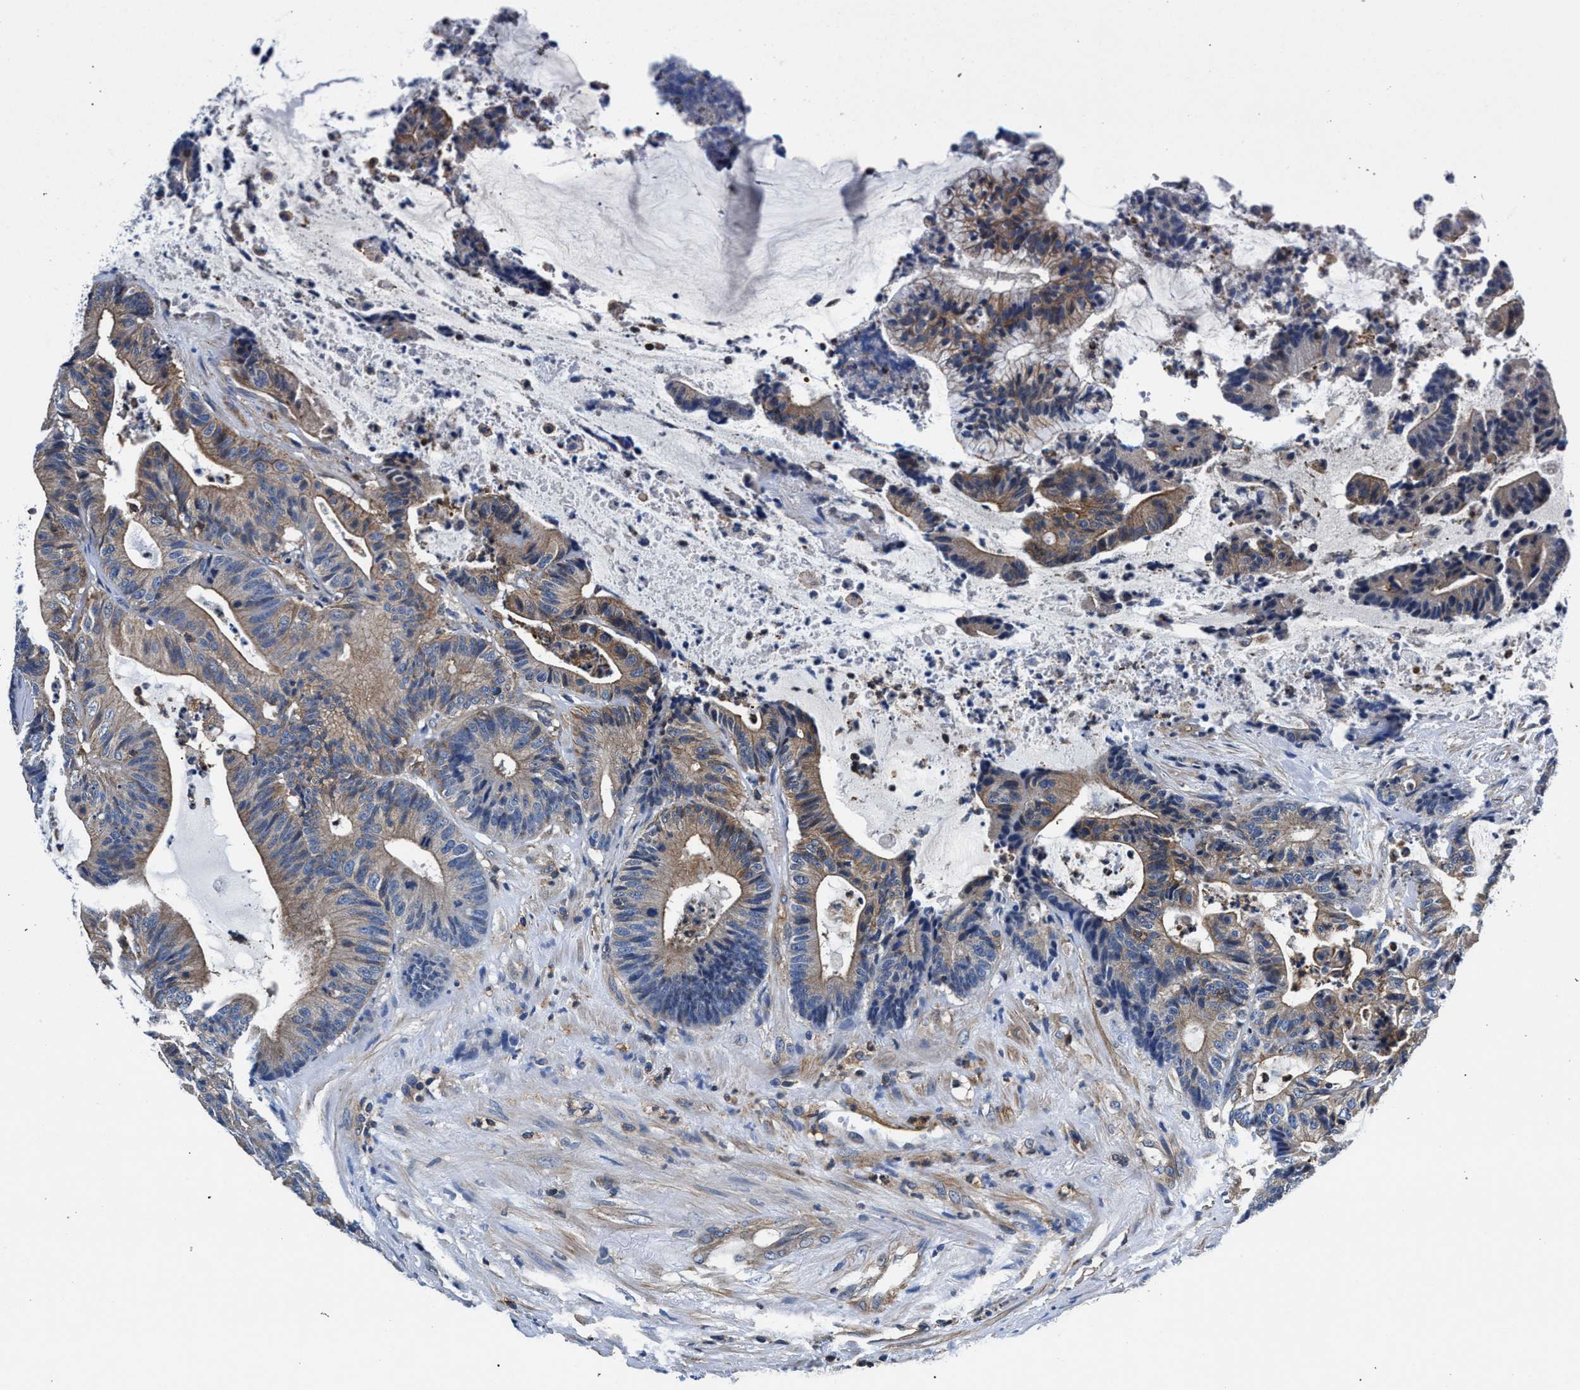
{"staining": {"intensity": "weak", "quantity": "25%-75%", "location": "cytoplasmic/membranous"}, "tissue": "colorectal cancer", "cell_type": "Tumor cells", "image_type": "cancer", "snomed": [{"axis": "morphology", "description": "Adenocarcinoma, NOS"}, {"axis": "topography", "description": "Colon"}], "caption": "Weak cytoplasmic/membranous staining is present in approximately 25%-75% of tumor cells in adenocarcinoma (colorectal).", "gene": "LASP1", "patient": {"sex": "female", "age": 84}}